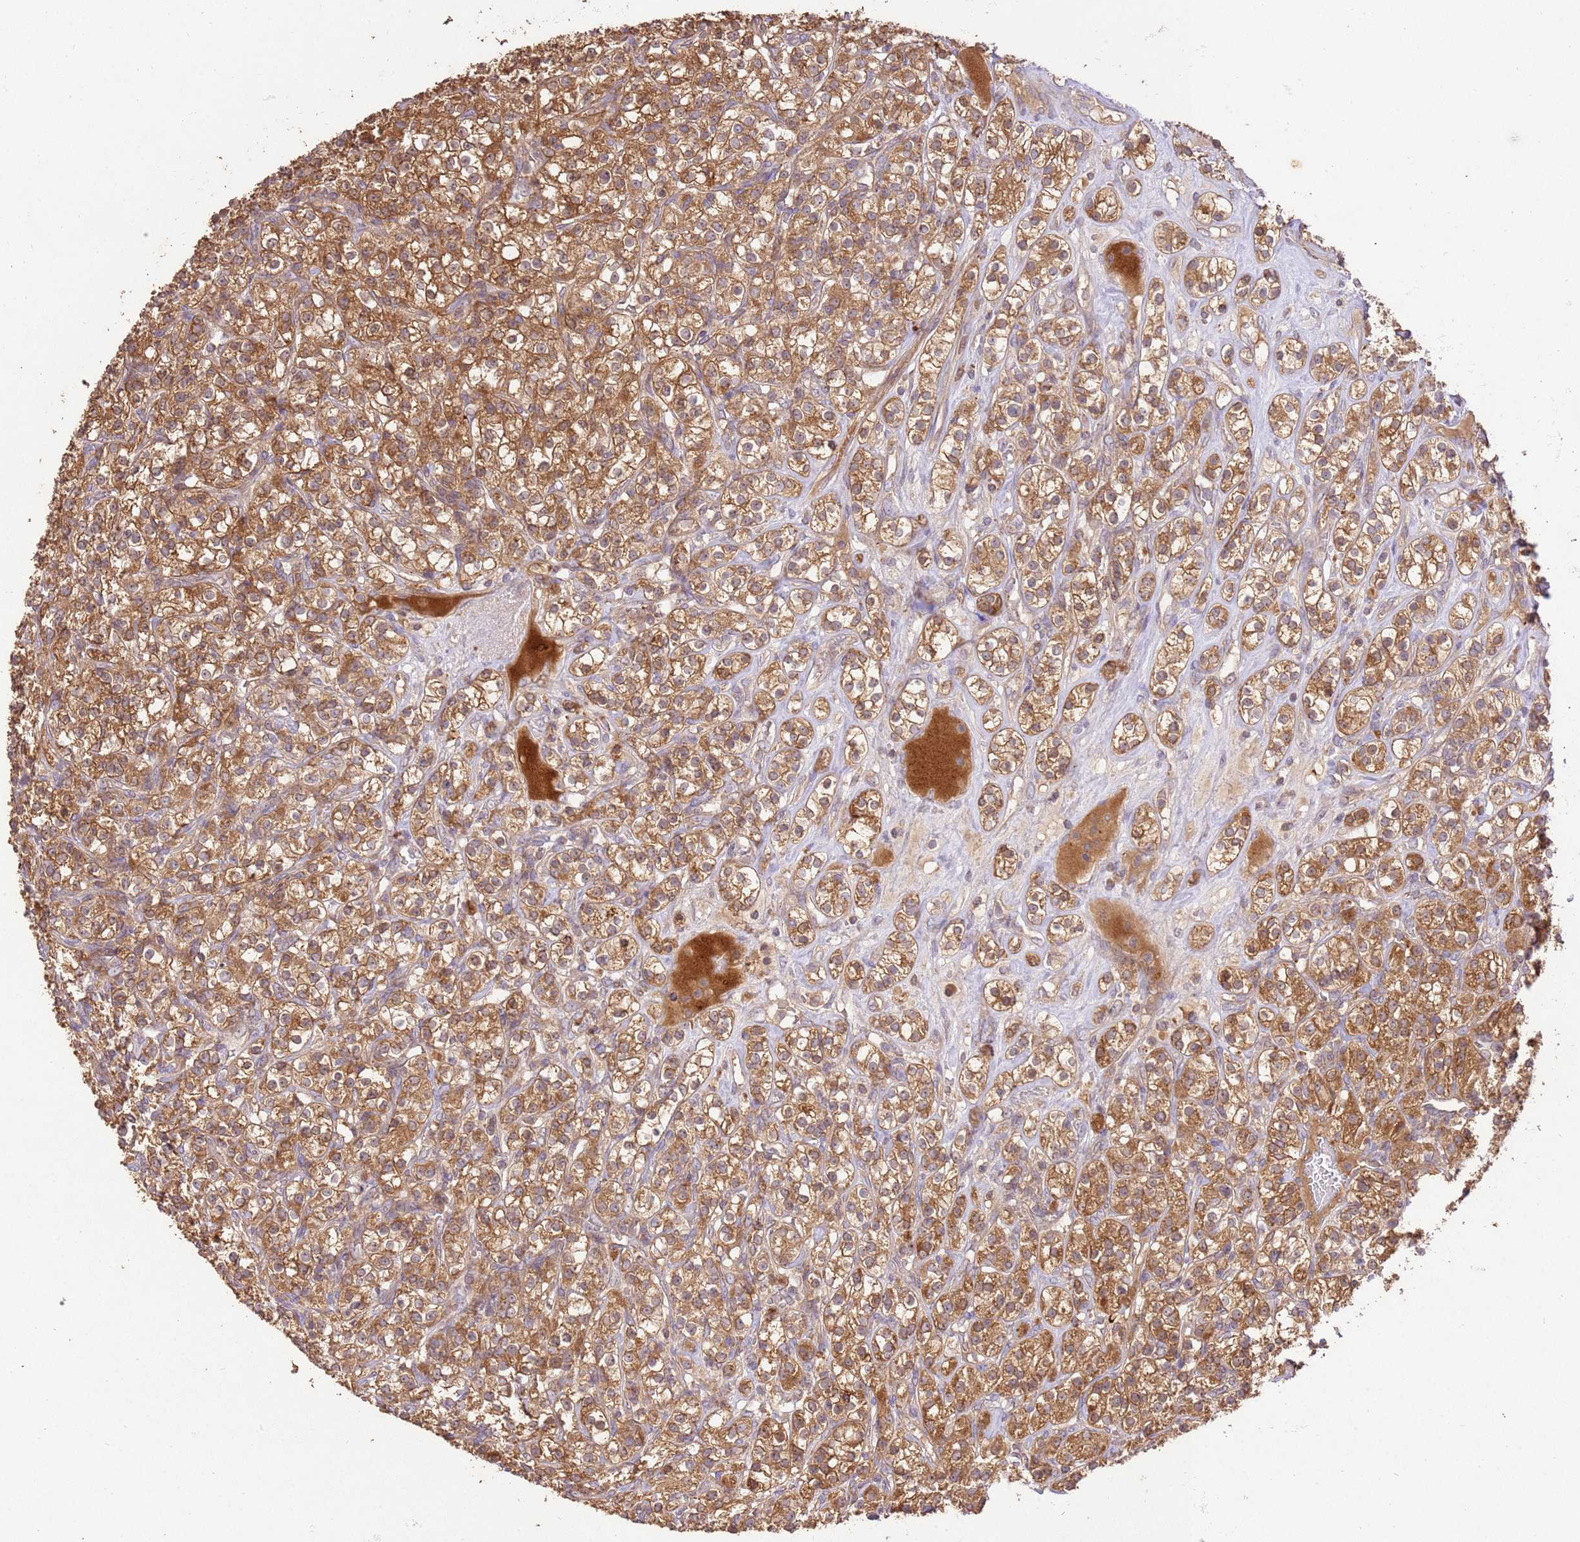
{"staining": {"intensity": "moderate", "quantity": ">75%", "location": "cytoplasmic/membranous"}, "tissue": "renal cancer", "cell_type": "Tumor cells", "image_type": "cancer", "snomed": [{"axis": "morphology", "description": "Adenocarcinoma, NOS"}, {"axis": "topography", "description": "Kidney"}], "caption": "A brown stain highlights moderate cytoplasmic/membranous positivity of a protein in human renal adenocarcinoma tumor cells.", "gene": "LRRC28", "patient": {"sex": "male", "age": 77}}